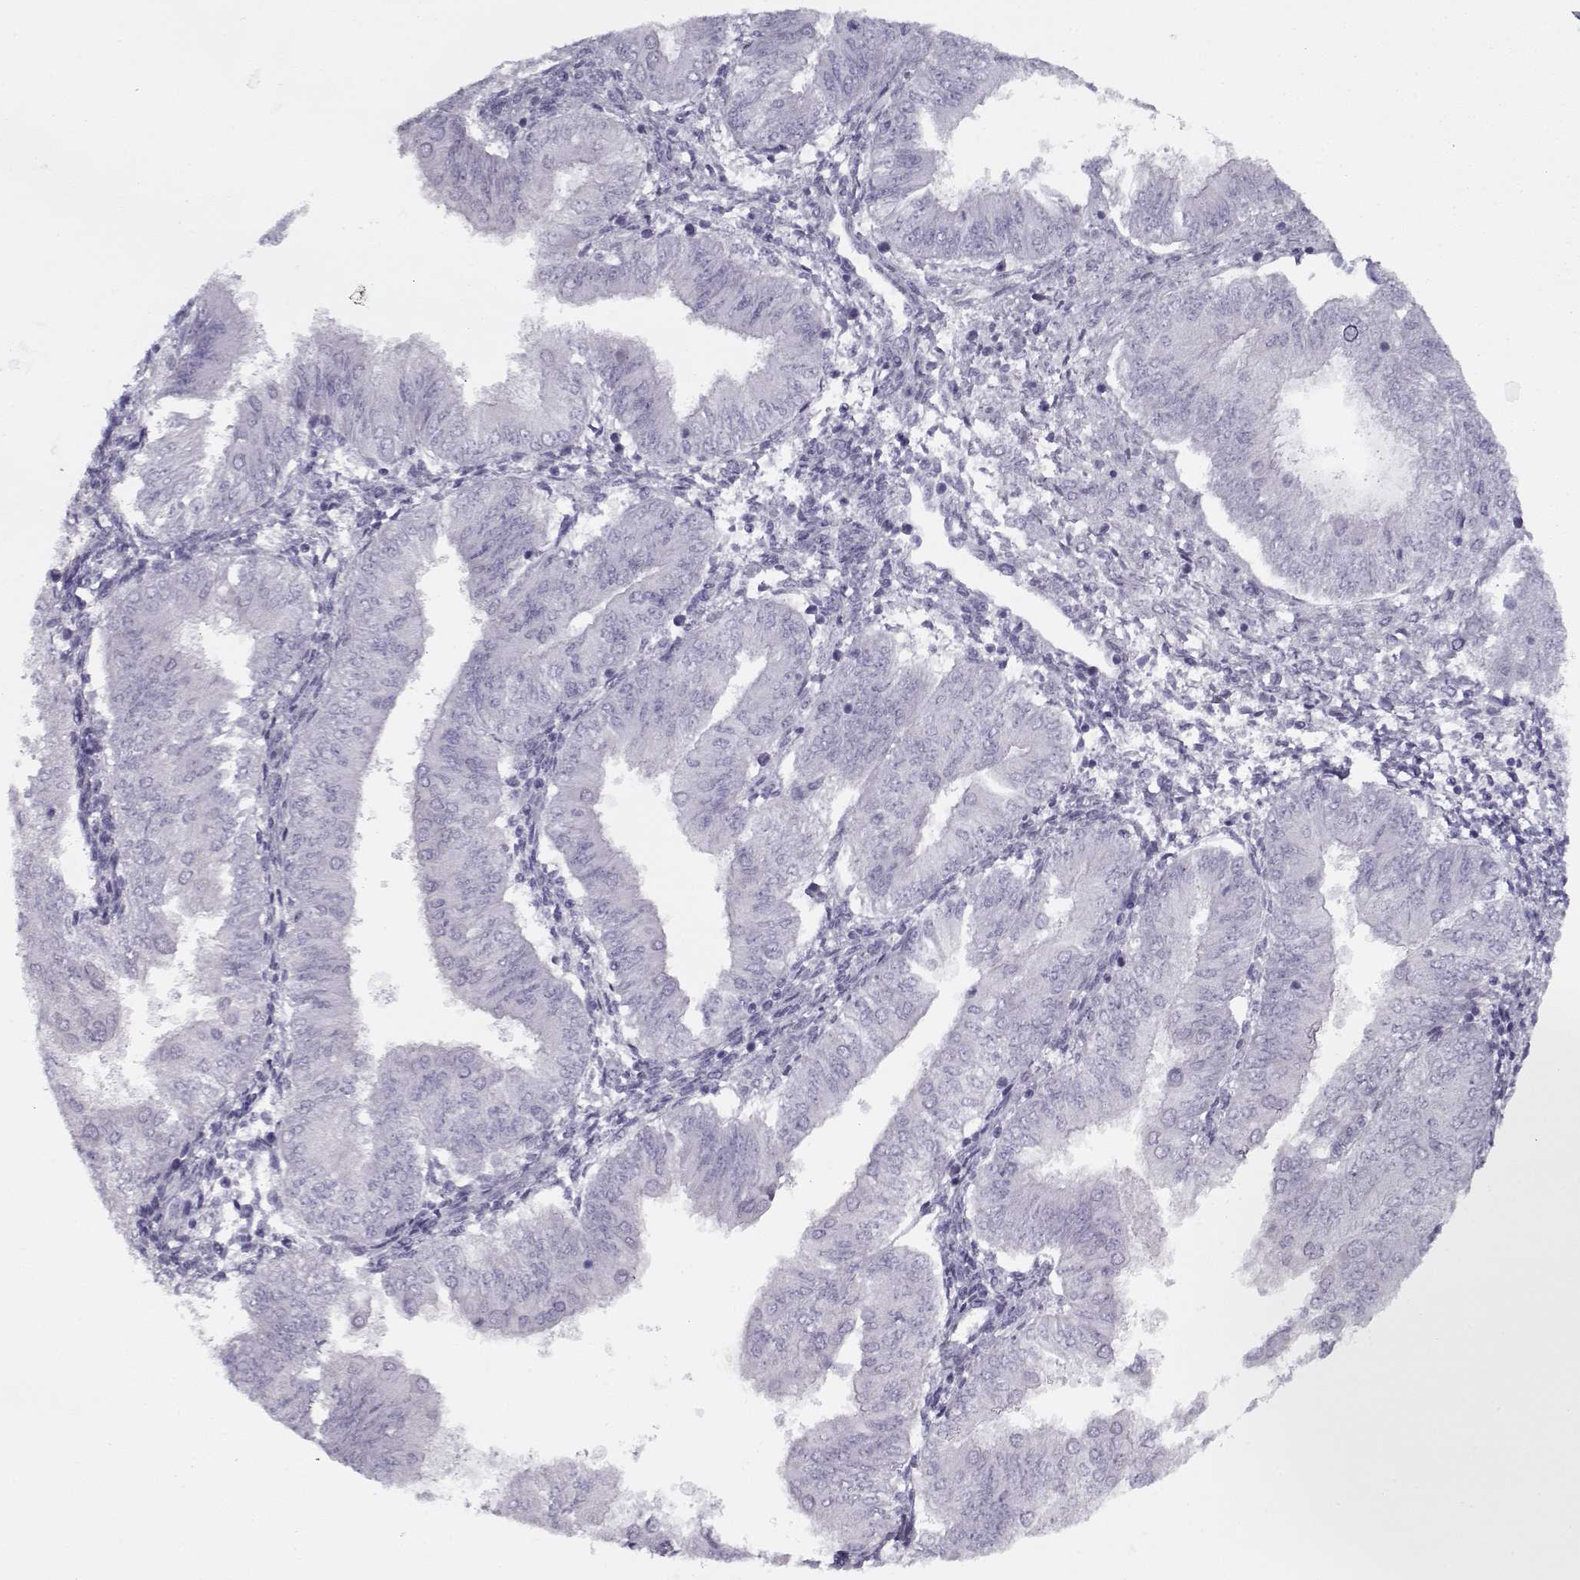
{"staining": {"intensity": "negative", "quantity": "none", "location": "none"}, "tissue": "endometrial cancer", "cell_type": "Tumor cells", "image_type": "cancer", "snomed": [{"axis": "morphology", "description": "Adenocarcinoma, NOS"}, {"axis": "topography", "description": "Endometrium"}], "caption": "Immunohistochemistry (IHC) histopathology image of human adenocarcinoma (endometrial) stained for a protein (brown), which demonstrates no staining in tumor cells.", "gene": "PP2D1", "patient": {"sex": "female", "age": 53}}